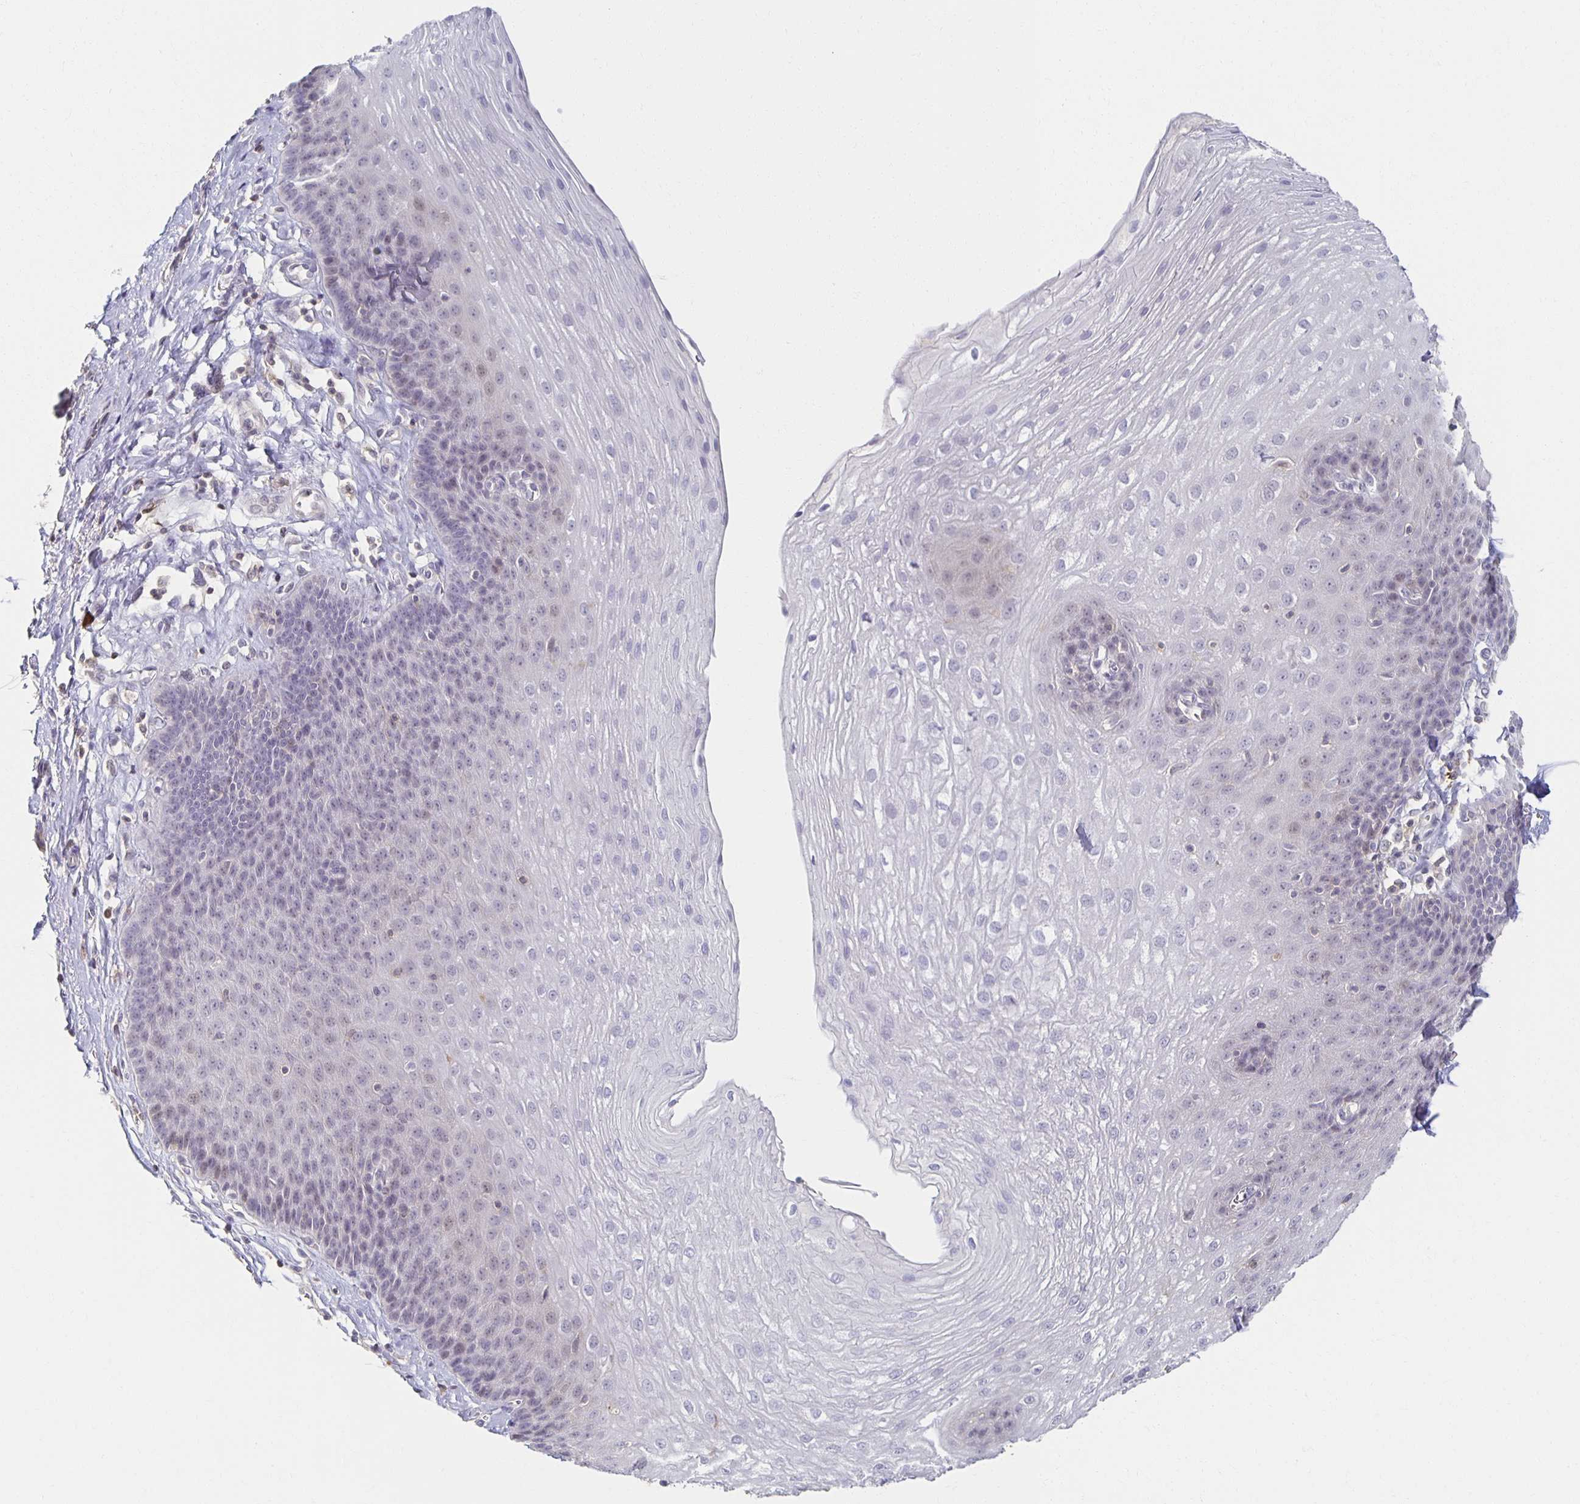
{"staining": {"intensity": "negative", "quantity": "none", "location": "none"}, "tissue": "esophagus", "cell_type": "Squamous epithelial cells", "image_type": "normal", "snomed": [{"axis": "morphology", "description": "Normal tissue, NOS"}, {"axis": "topography", "description": "Esophagus"}], "caption": "IHC photomicrograph of unremarkable esophagus: human esophagus stained with DAB (3,3'-diaminobenzidine) shows no significant protein positivity in squamous epithelial cells.", "gene": "ZNF692", "patient": {"sex": "female", "age": 81}}